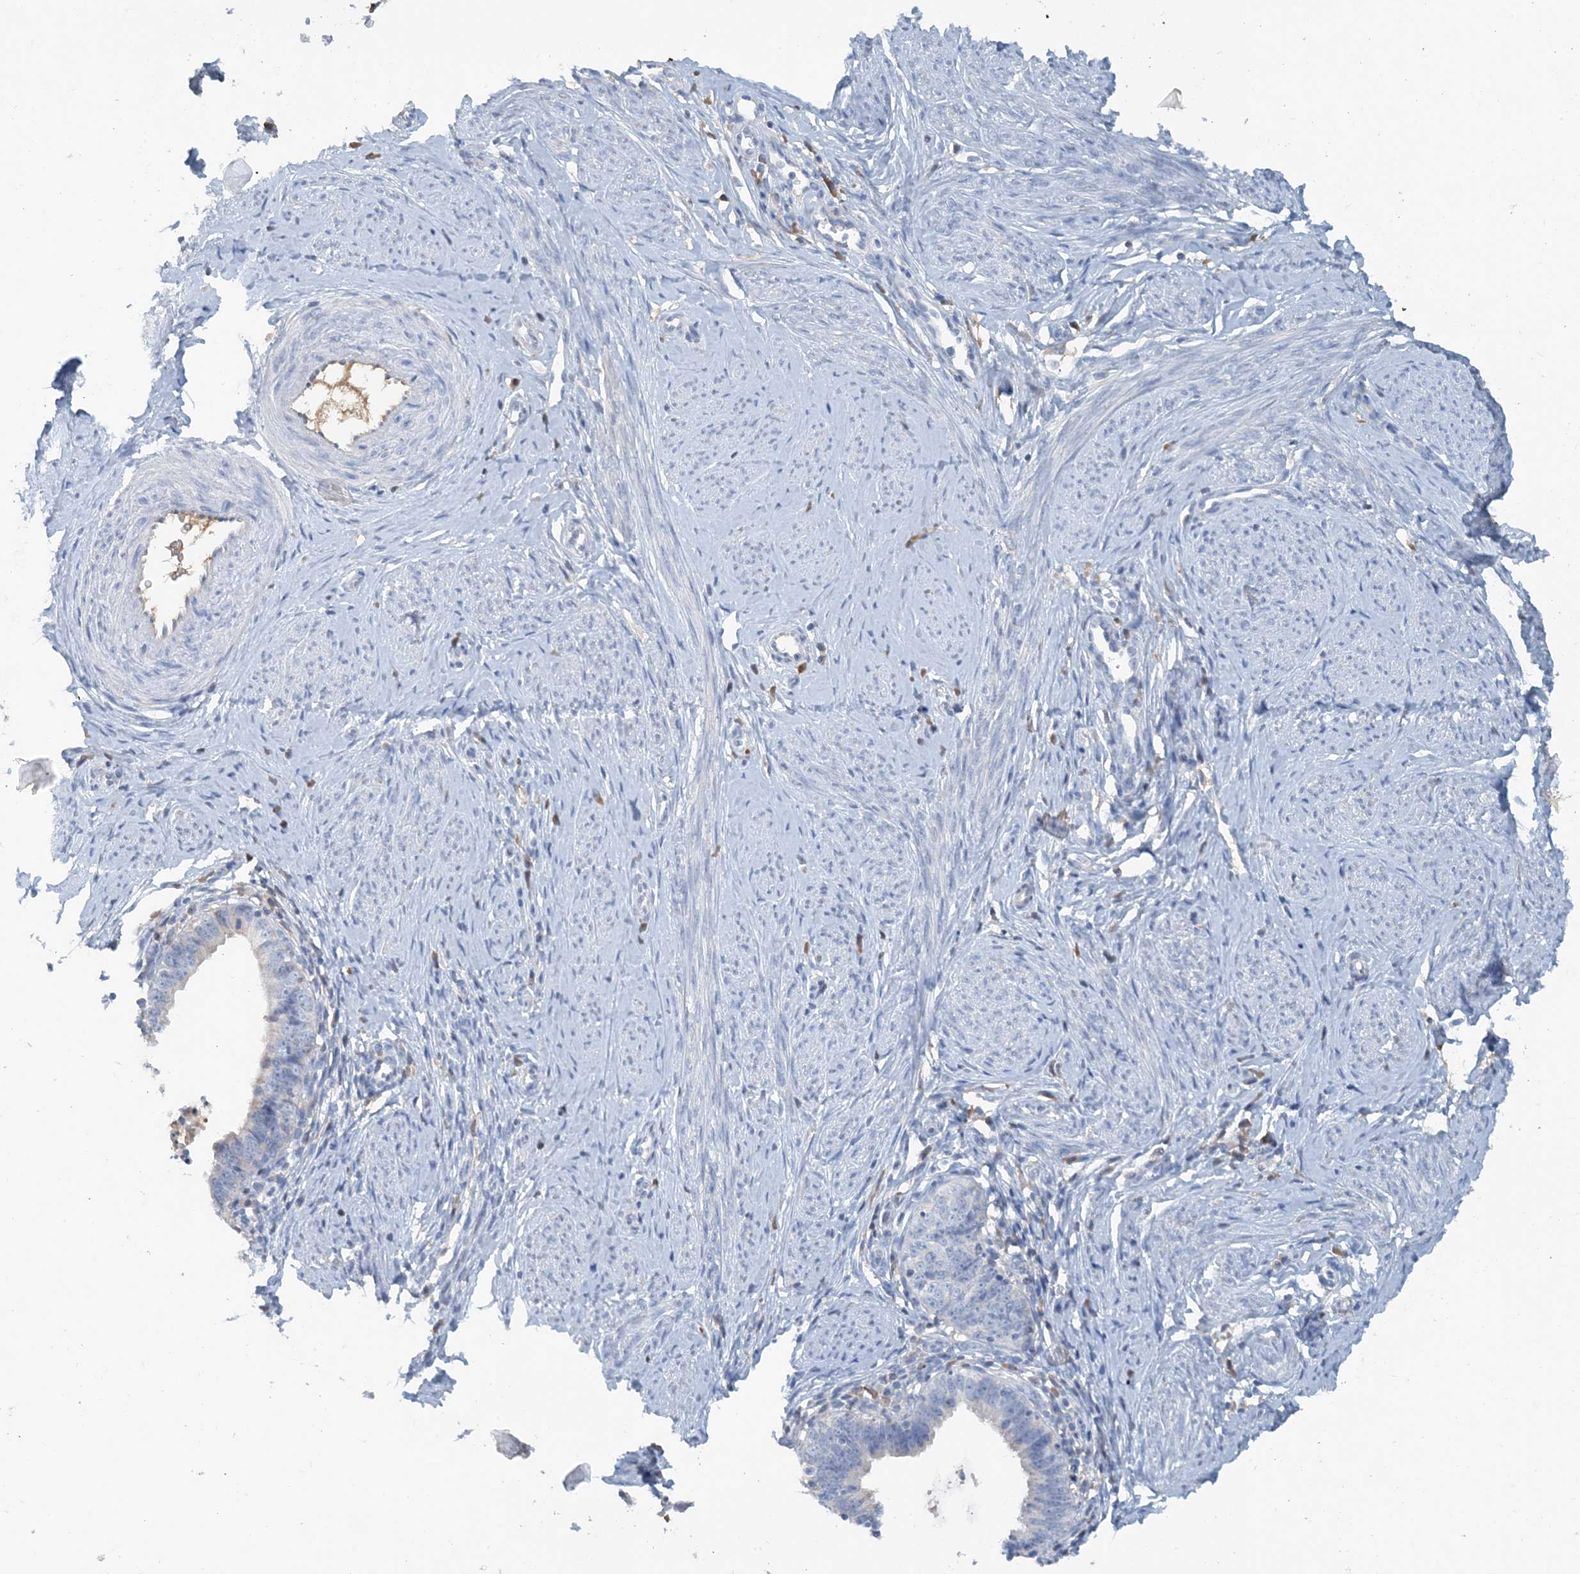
{"staining": {"intensity": "negative", "quantity": "none", "location": "none"}, "tissue": "cervical cancer", "cell_type": "Tumor cells", "image_type": "cancer", "snomed": [{"axis": "morphology", "description": "Adenocarcinoma, NOS"}, {"axis": "topography", "description": "Cervix"}], "caption": "DAB immunohistochemical staining of cervical cancer (adenocarcinoma) demonstrates no significant positivity in tumor cells.", "gene": "CTRL", "patient": {"sex": "female", "age": 36}}